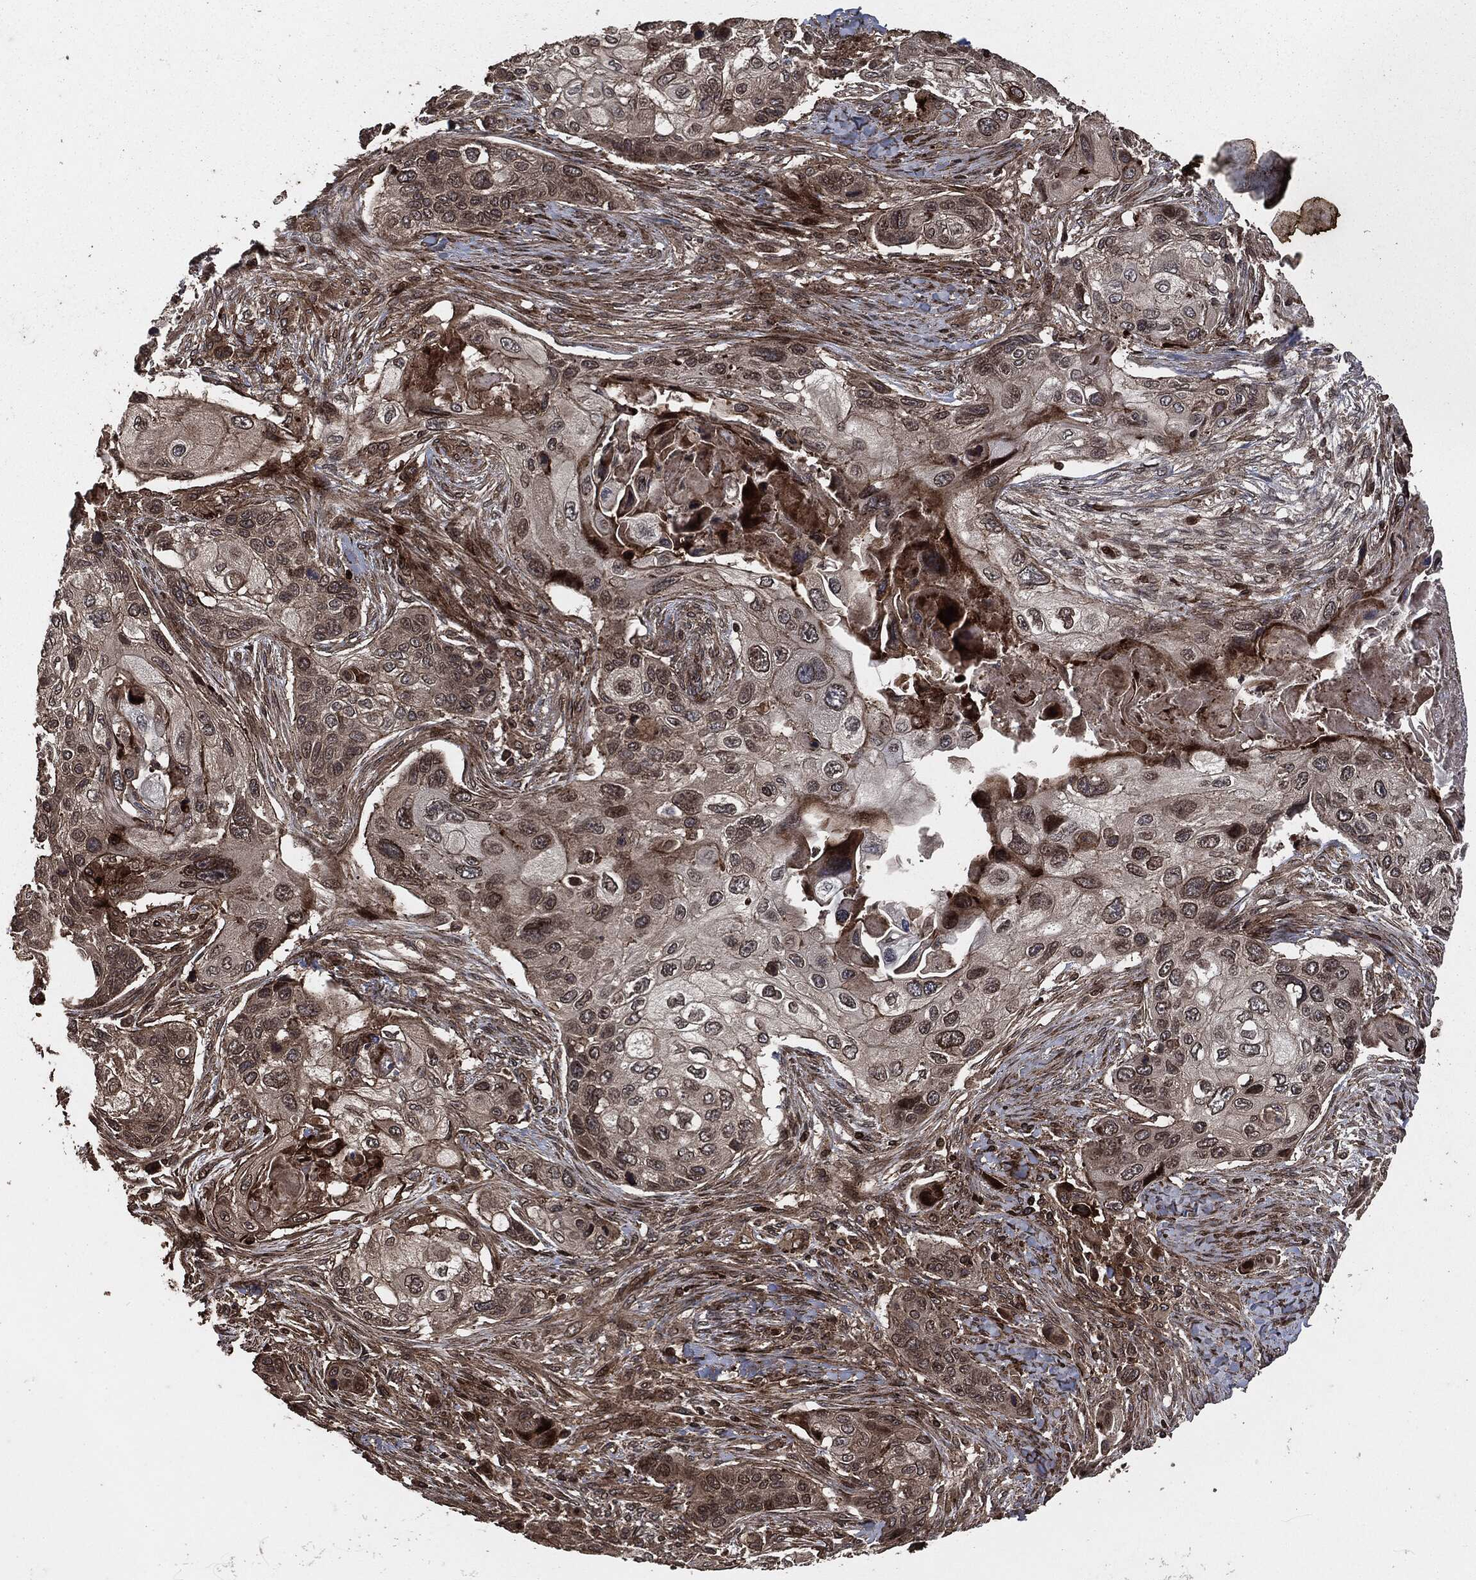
{"staining": {"intensity": "moderate", "quantity": "<25%", "location": "cytoplasmic/membranous"}, "tissue": "lung cancer", "cell_type": "Tumor cells", "image_type": "cancer", "snomed": [{"axis": "morphology", "description": "Normal tissue, NOS"}, {"axis": "morphology", "description": "Squamous cell carcinoma, NOS"}, {"axis": "topography", "description": "Bronchus"}, {"axis": "topography", "description": "Lung"}], "caption": "Human lung cancer (squamous cell carcinoma) stained with a brown dye displays moderate cytoplasmic/membranous positive expression in approximately <25% of tumor cells.", "gene": "IFIT1", "patient": {"sex": "male", "age": 69}}